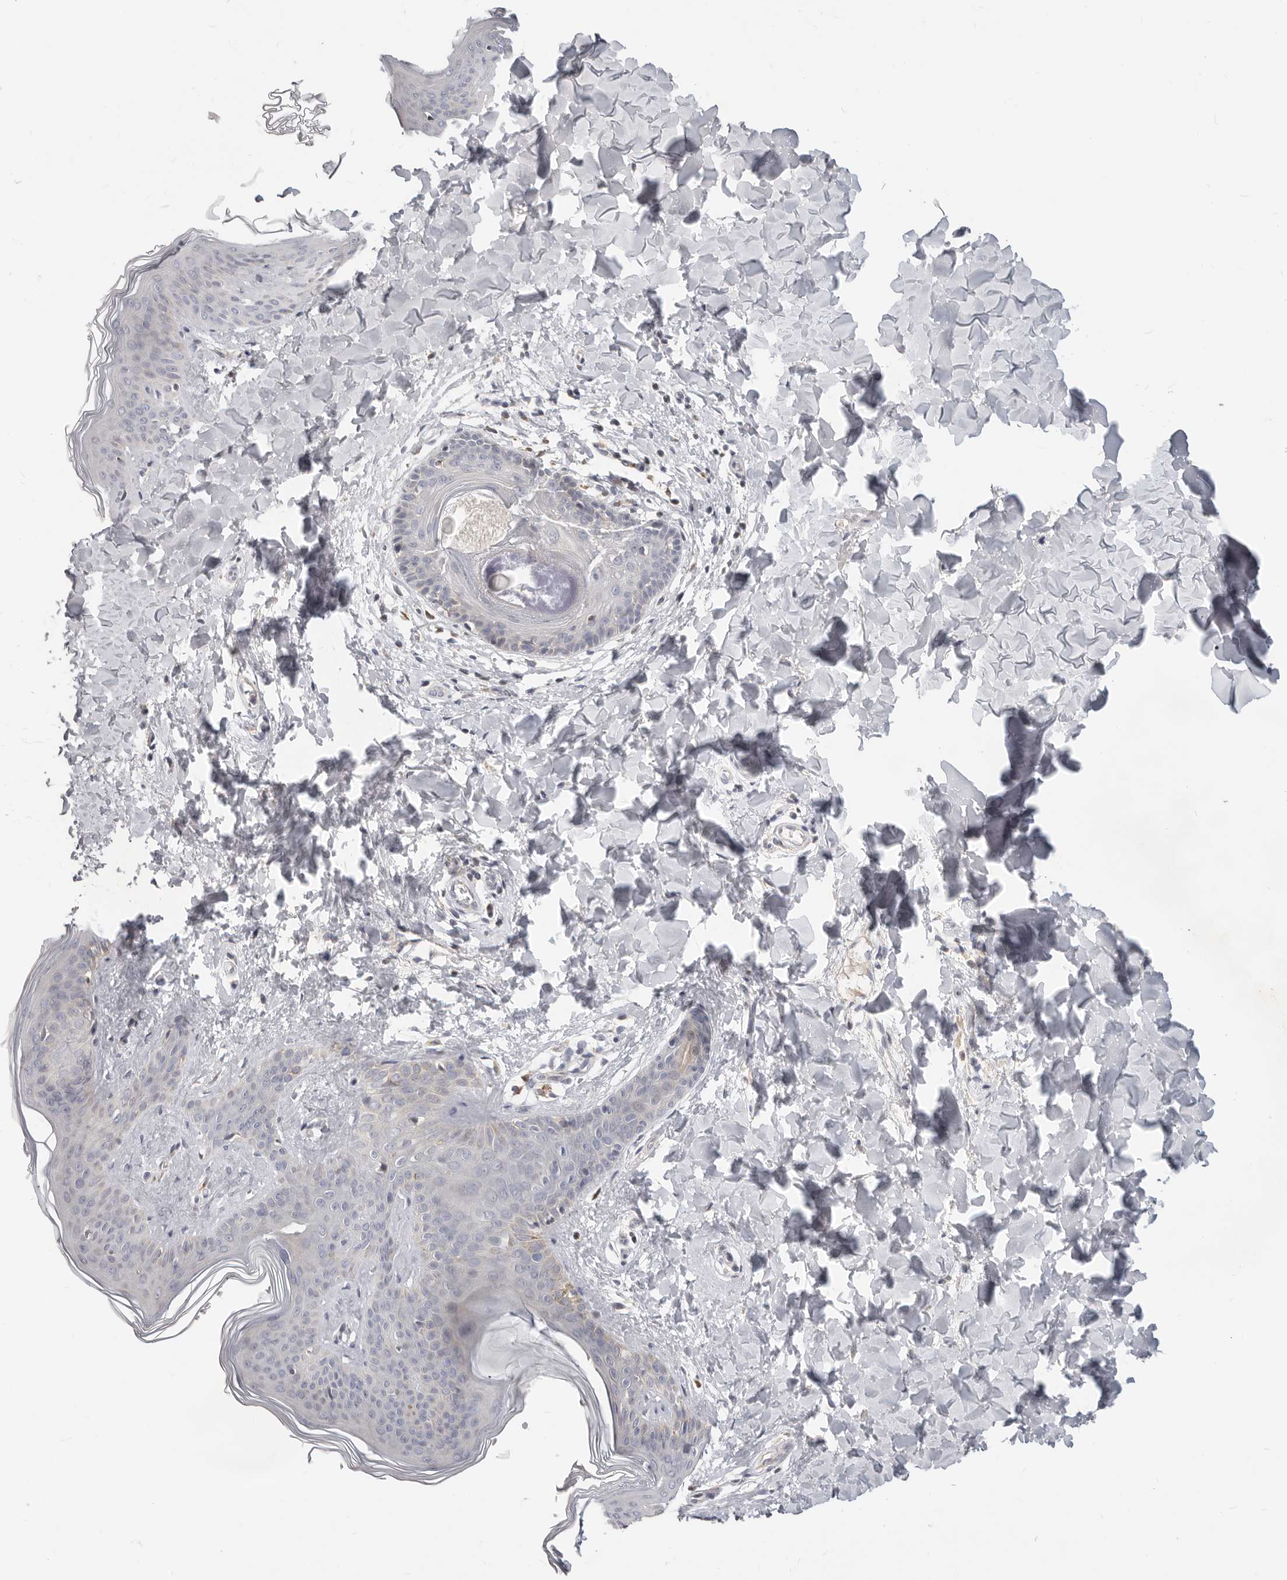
{"staining": {"intensity": "negative", "quantity": "none", "location": "none"}, "tissue": "skin", "cell_type": "Fibroblasts", "image_type": "normal", "snomed": [{"axis": "morphology", "description": "Normal tissue, NOS"}, {"axis": "topography", "description": "Skin"}], "caption": "There is no significant expression in fibroblasts of skin.", "gene": "TFB2M", "patient": {"sex": "female", "age": 17}}